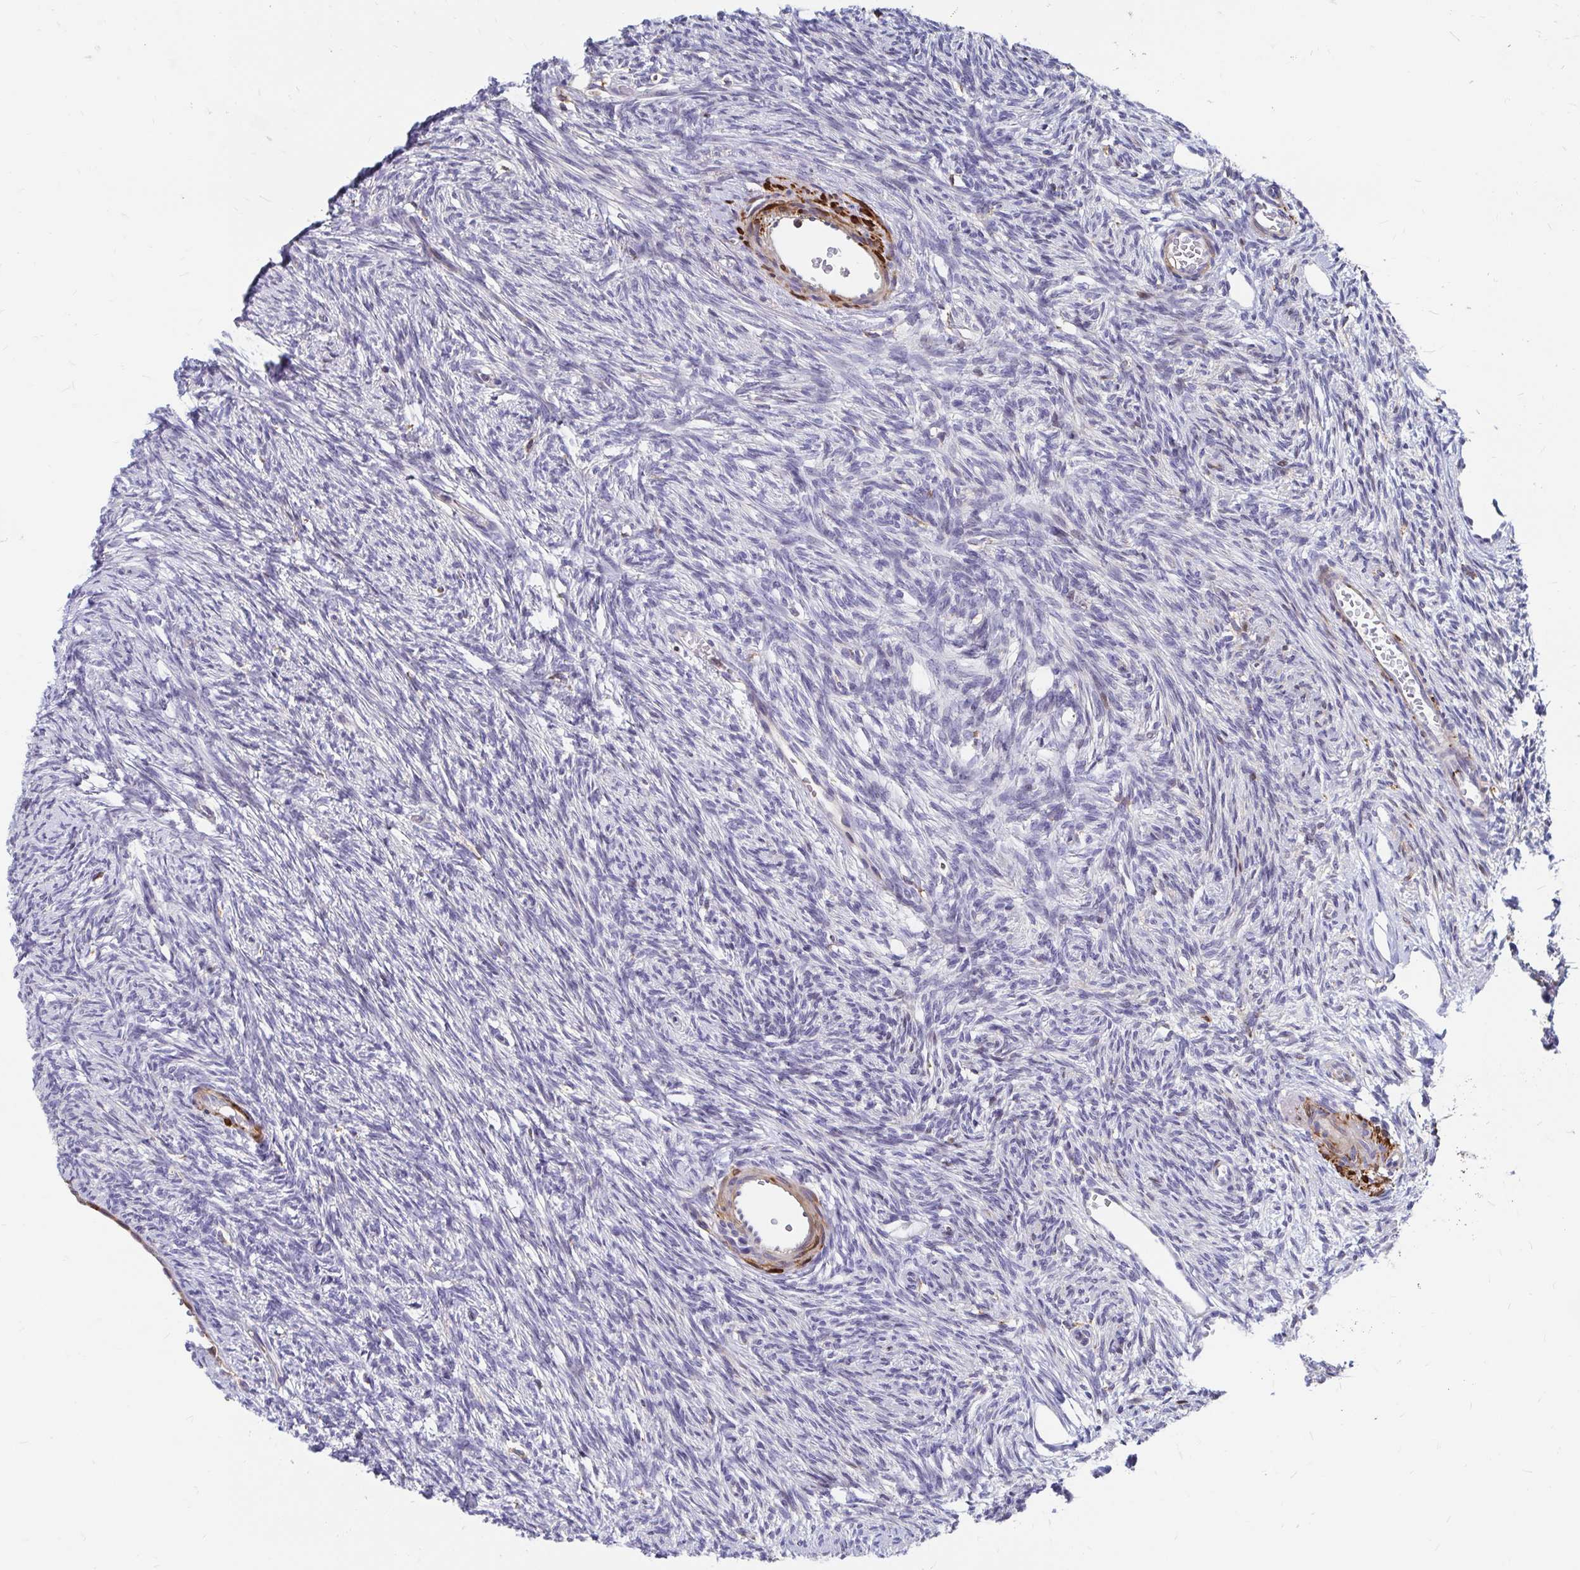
{"staining": {"intensity": "negative", "quantity": "none", "location": "none"}, "tissue": "ovary", "cell_type": "Follicle cells", "image_type": "normal", "snomed": [{"axis": "morphology", "description": "Normal tissue, NOS"}, {"axis": "topography", "description": "Ovary"}], "caption": "Immunohistochemistry of normal ovary demonstrates no positivity in follicle cells. The staining was performed using DAB to visualize the protein expression in brown, while the nuclei were stained in blue with hematoxylin (Magnification: 20x).", "gene": "CDKL1", "patient": {"sex": "female", "age": 33}}